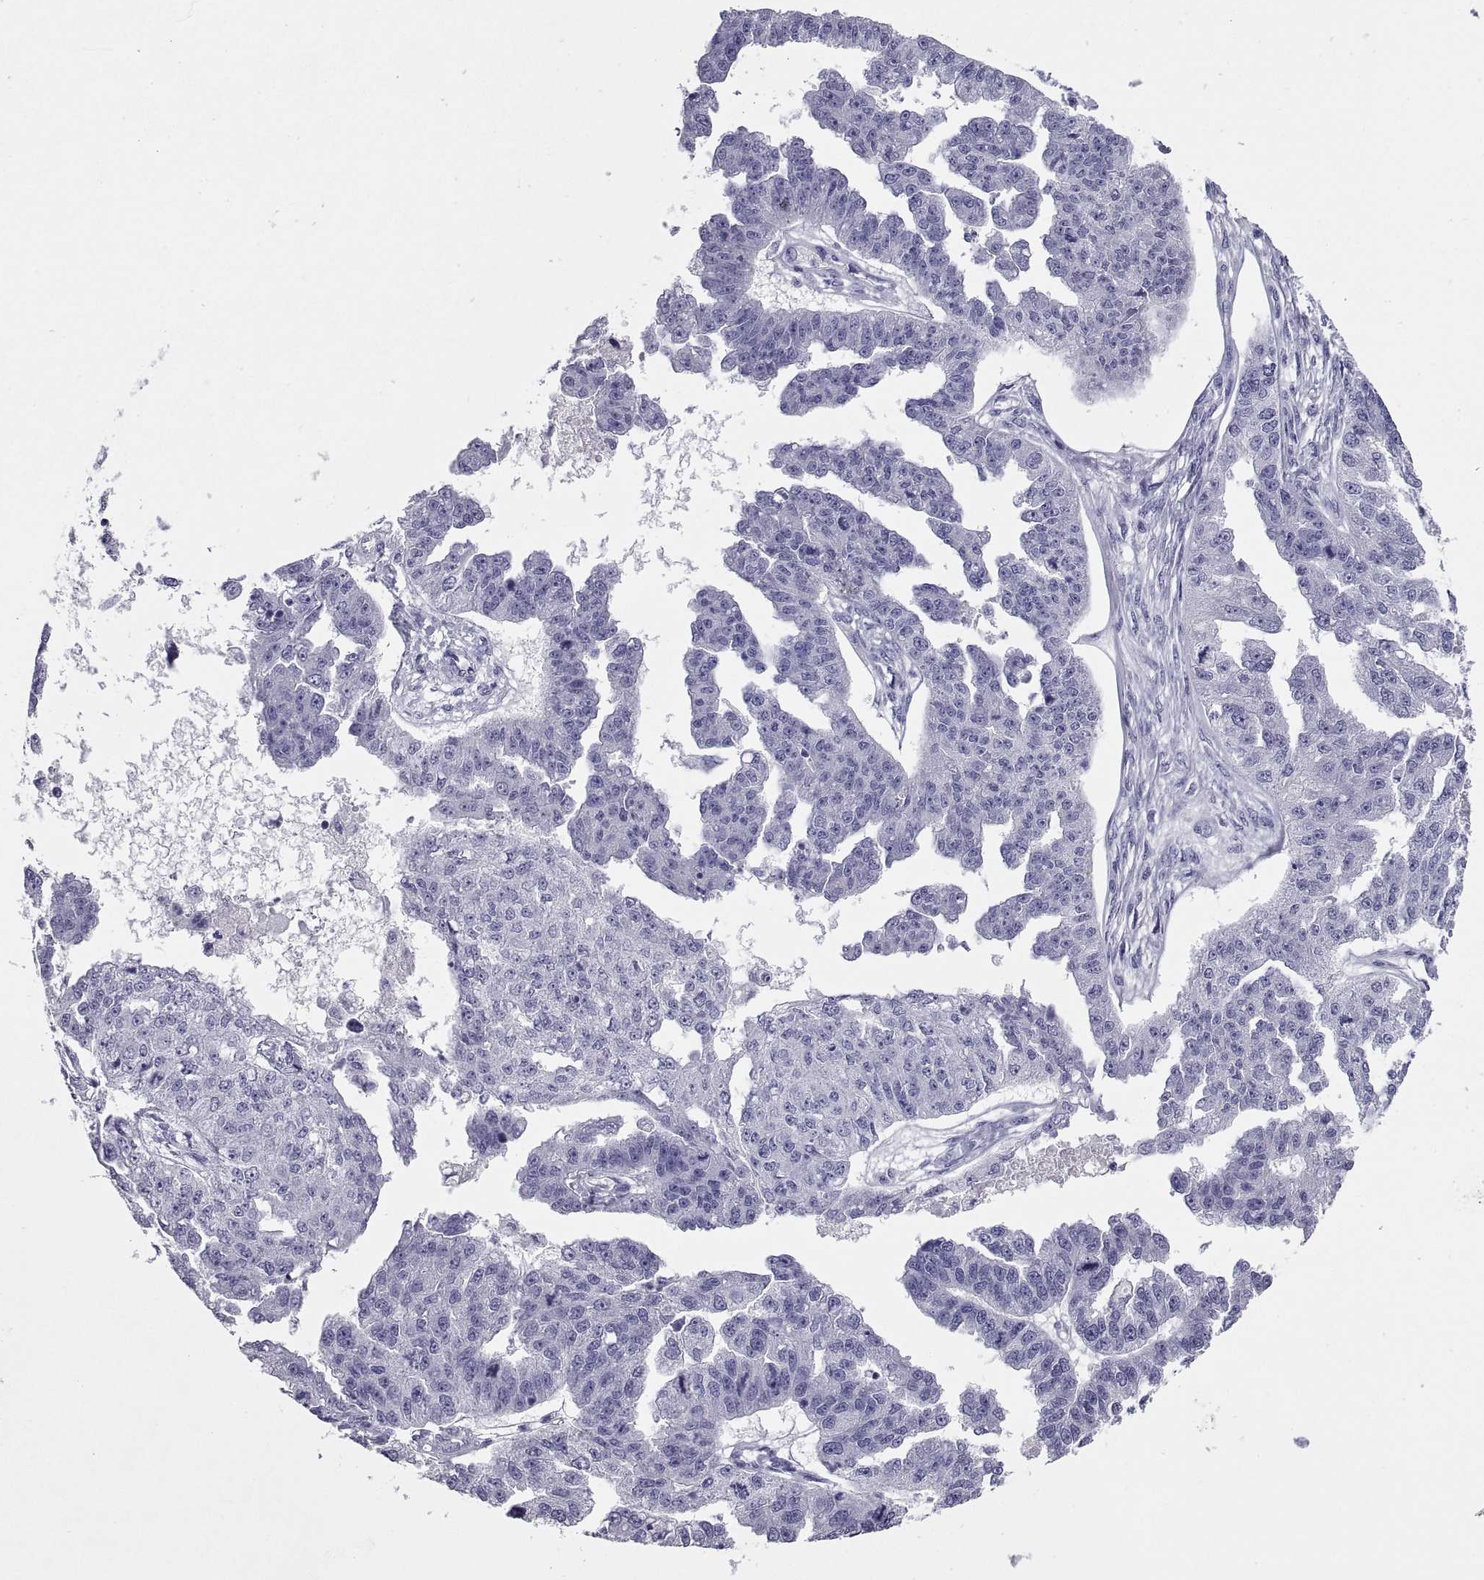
{"staining": {"intensity": "negative", "quantity": "none", "location": "none"}, "tissue": "ovarian cancer", "cell_type": "Tumor cells", "image_type": "cancer", "snomed": [{"axis": "morphology", "description": "Cystadenocarcinoma, serous, NOS"}, {"axis": "topography", "description": "Ovary"}], "caption": "Immunohistochemical staining of ovarian cancer shows no significant positivity in tumor cells.", "gene": "RGS20", "patient": {"sex": "female", "age": 58}}